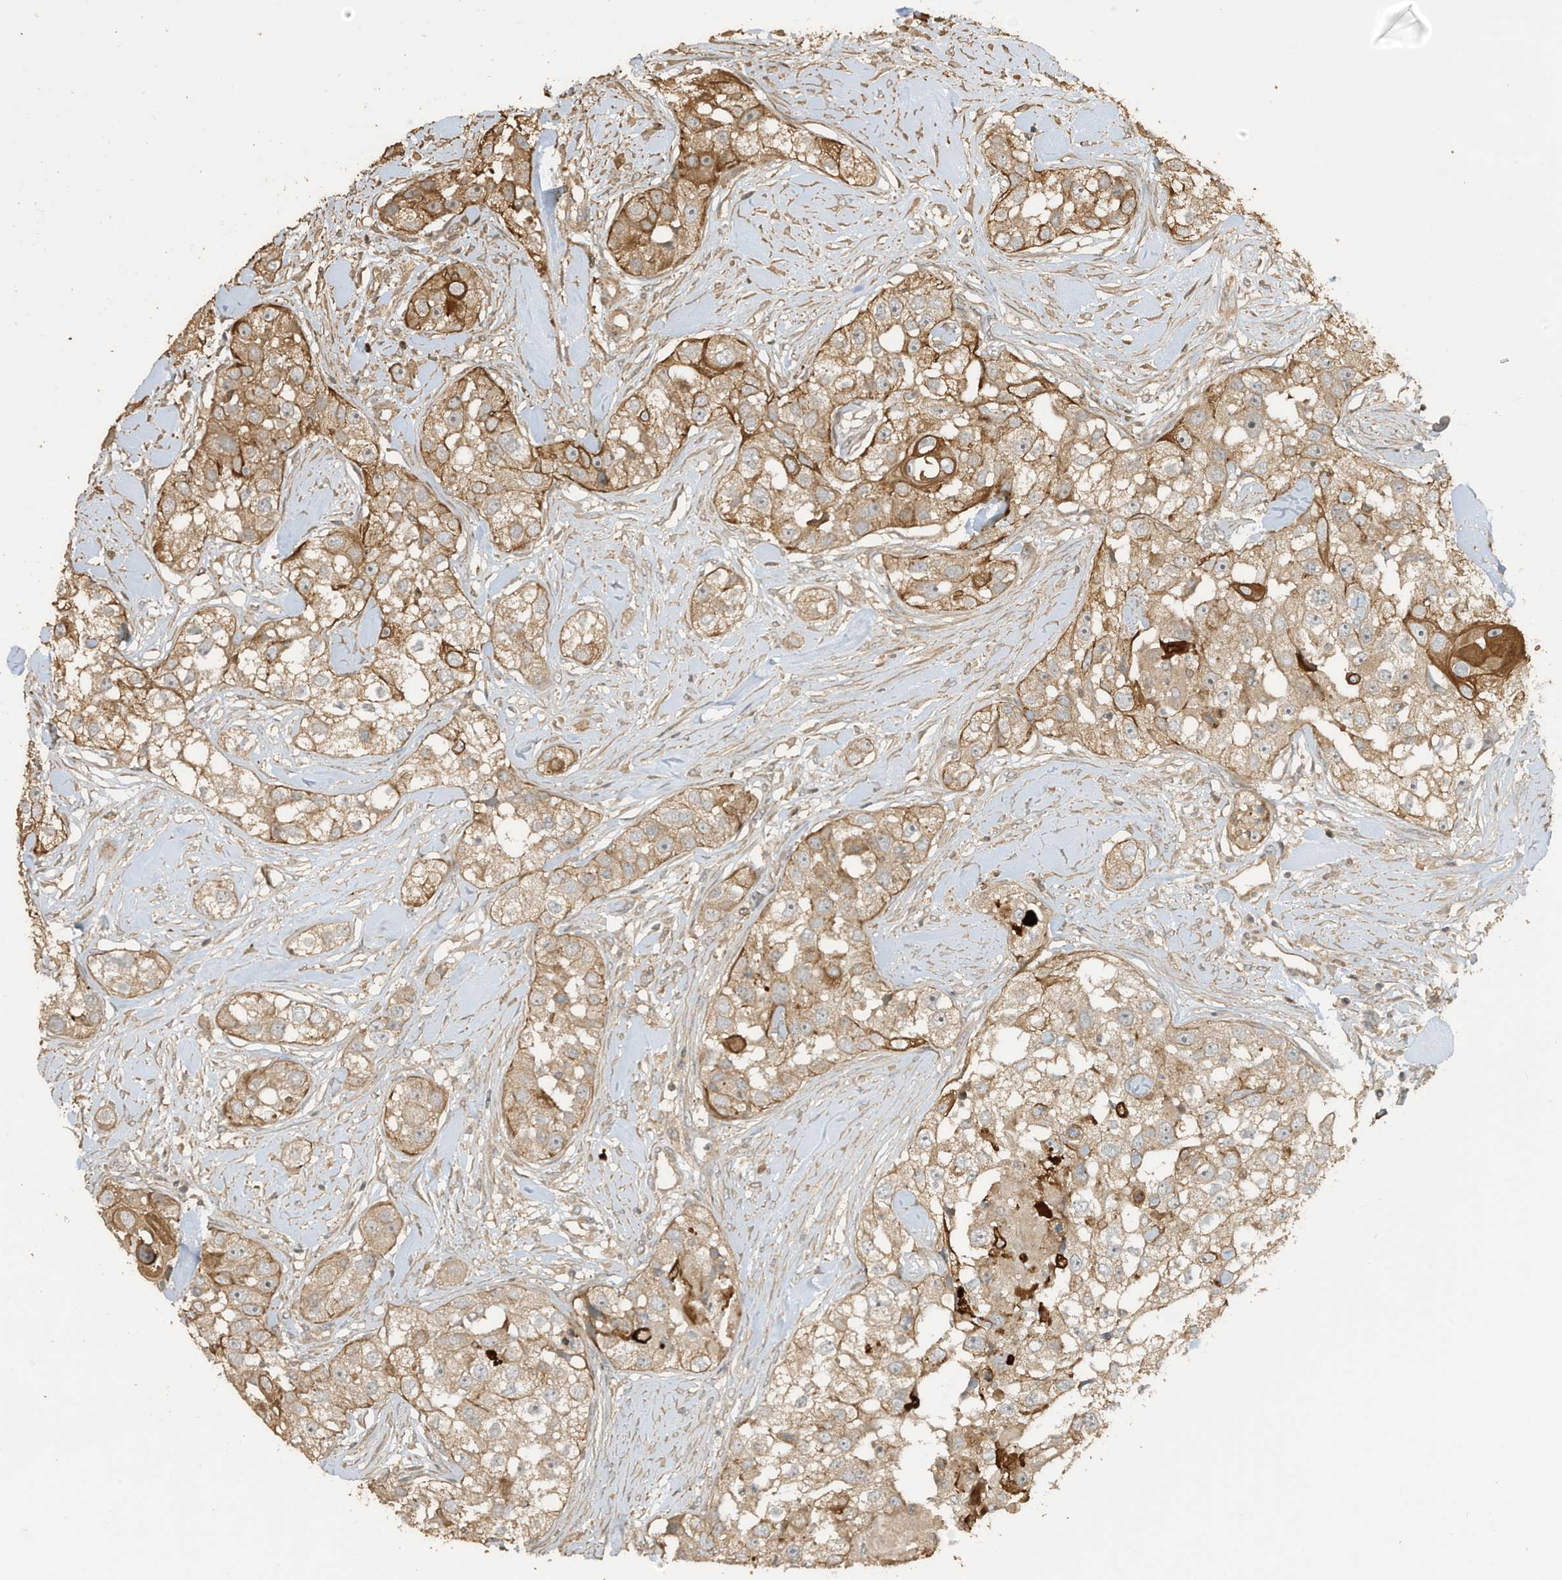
{"staining": {"intensity": "moderate", "quantity": ">75%", "location": "cytoplasmic/membranous"}, "tissue": "head and neck cancer", "cell_type": "Tumor cells", "image_type": "cancer", "snomed": [{"axis": "morphology", "description": "Normal tissue, NOS"}, {"axis": "morphology", "description": "Squamous cell carcinoma, NOS"}, {"axis": "topography", "description": "Skeletal muscle"}, {"axis": "topography", "description": "Head-Neck"}], "caption": "Protein staining of head and neck cancer tissue exhibits moderate cytoplasmic/membranous expression in about >75% of tumor cells.", "gene": "ZNF653", "patient": {"sex": "male", "age": 51}}